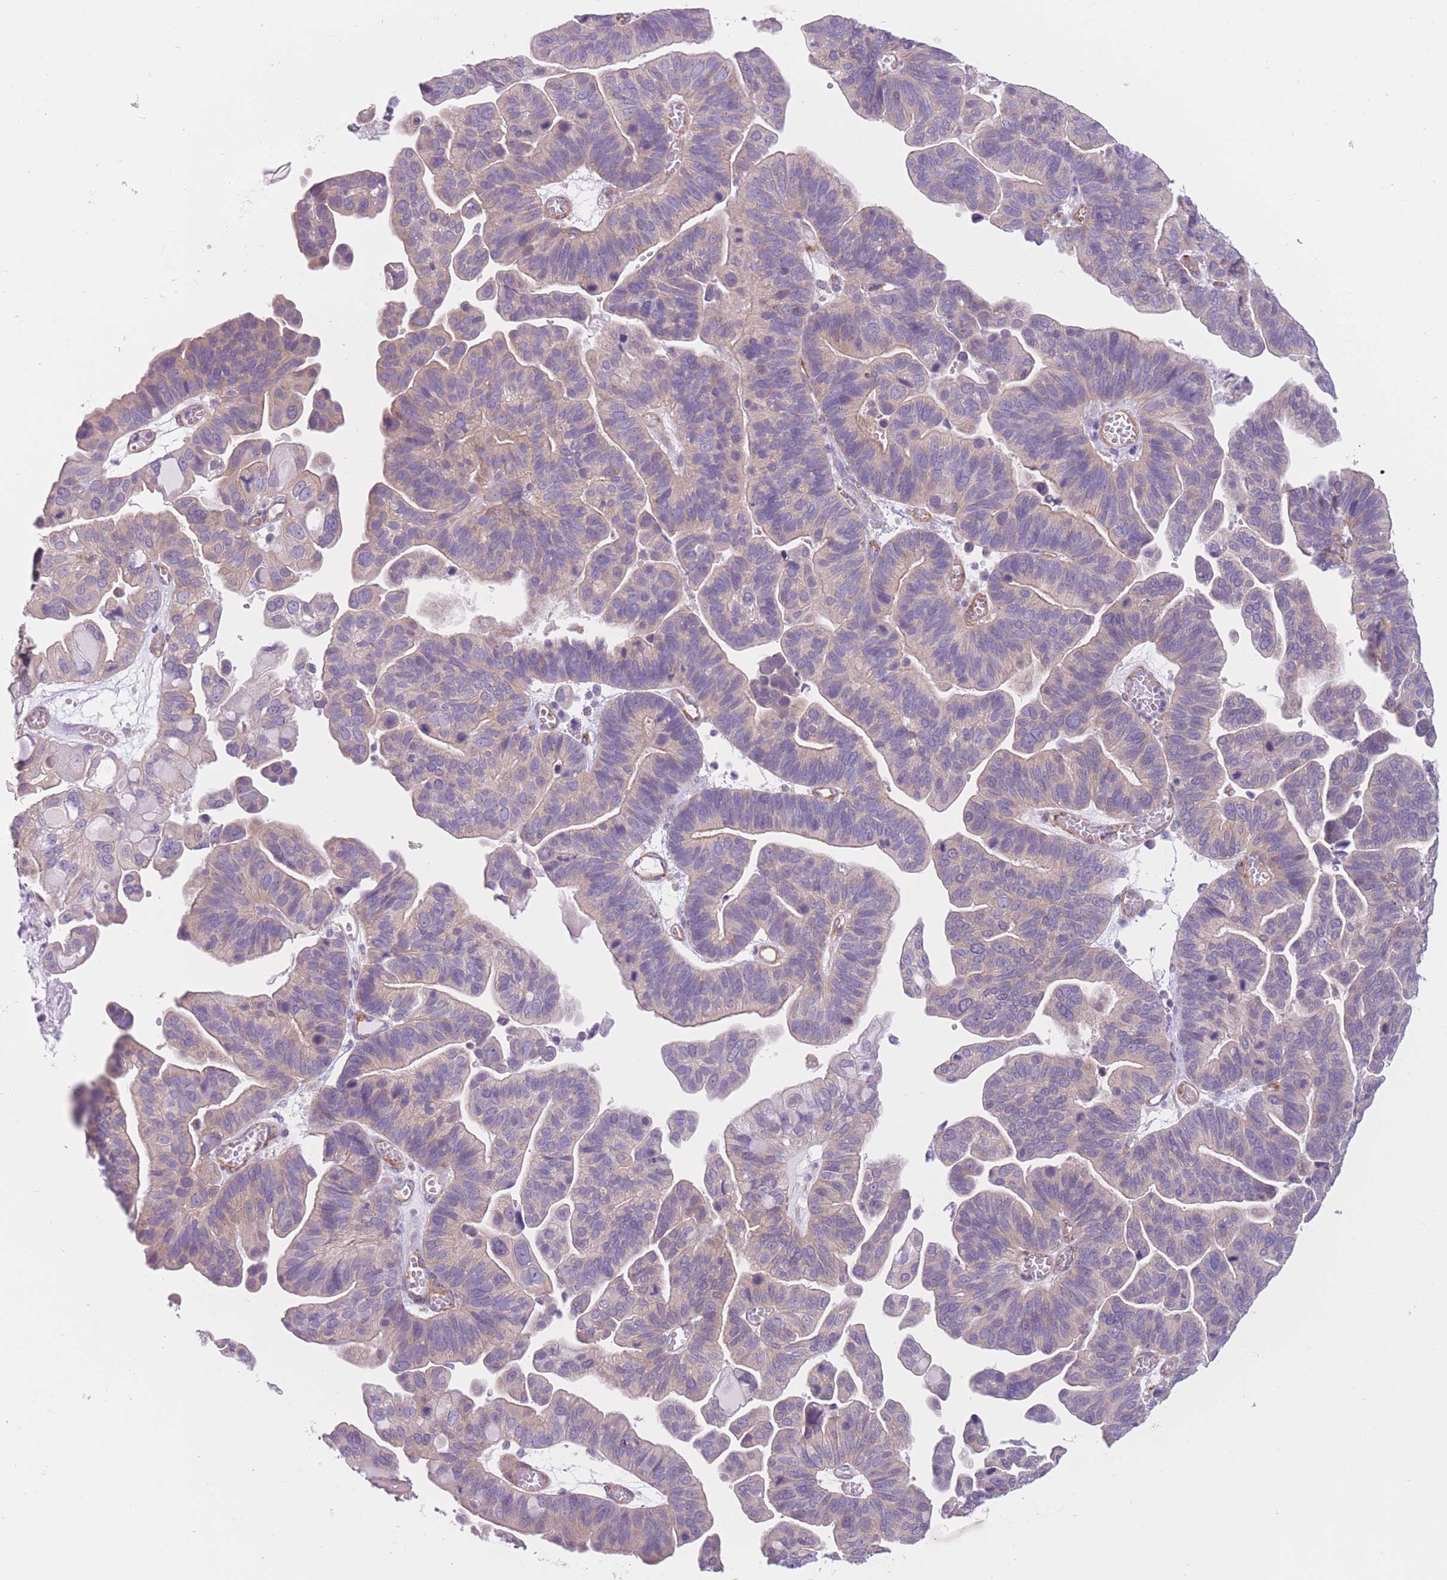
{"staining": {"intensity": "weak", "quantity": "<25%", "location": "cytoplasmic/membranous"}, "tissue": "ovarian cancer", "cell_type": "Tumor cells", "image_type": "cancer", "snomed": [{"axis": "morphology", "description": "Cystadenocarcinoma, serous, NOS"}, {"axis": "topography", "description": "Ovary"}], "caption": "Immunohistochemistry of human serous cystadenocarcinoma (ovarian) shows no positivity in tumor cells. The staining is performed using DAB (3,3'-diaminobenzidine) brown chromogen with nuclei counter-stained in using hematoxylin.", "gene": "SERPINB3", "patient": {"sex": "female", "age": 56}}